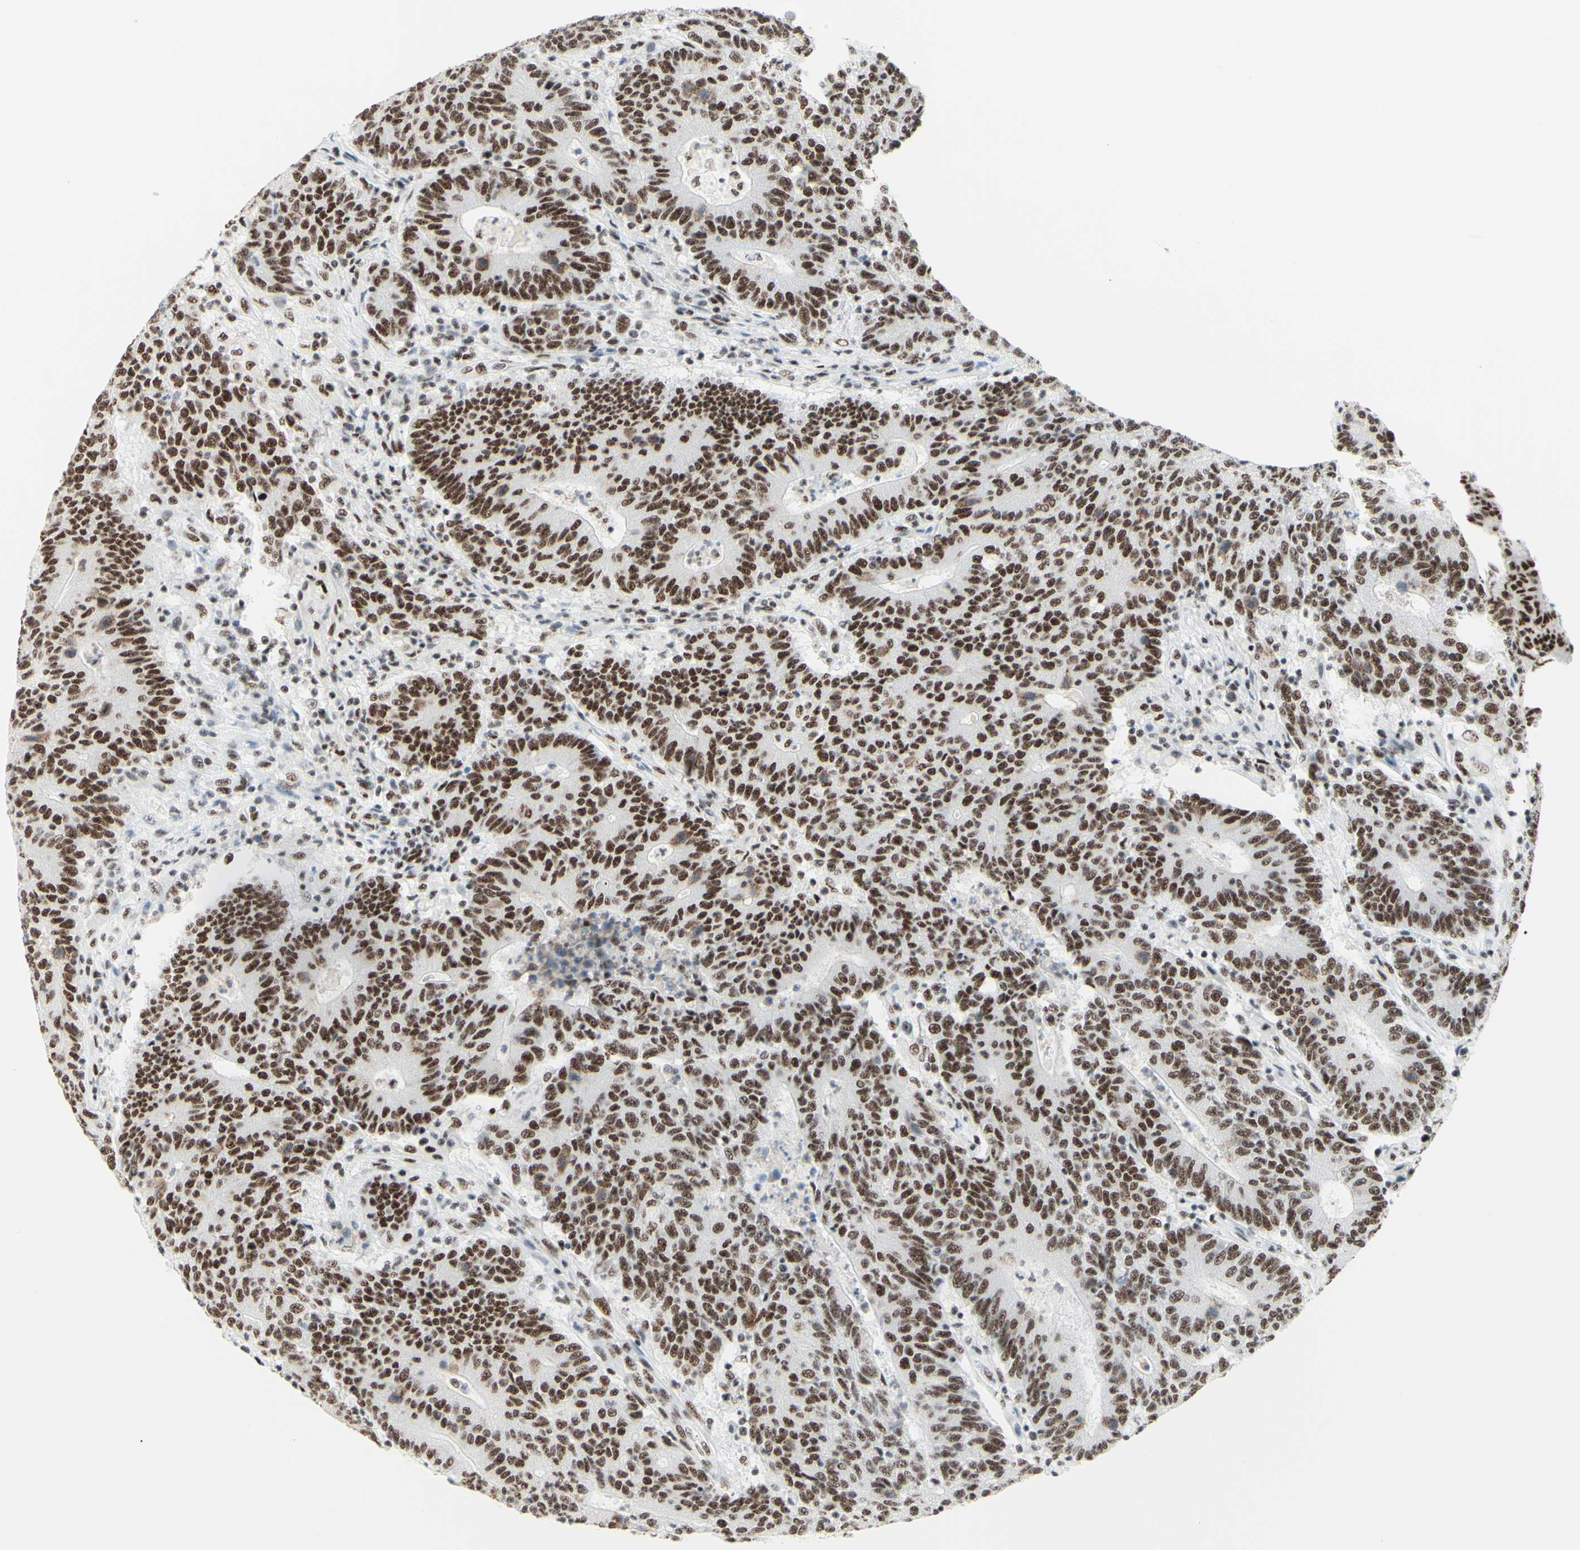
{"staining": {"intensity": "moderate", "quantity": ">75%", "location": "nuclear"}, "tissue": "colorectal cancer", "cell_type": "Tumor cells", "image_type": "cancer", "snomed": [{"axis": "morphology", "description": "Normal tissue, NOS"}, {"axis": "morphology", "description": "Adenocarcinoma, NOS"}, {"axis": "topography", "description": "Colon"}], "caption": "DAB immunohistochemical staining of colorectal cancer exhibits moderate nuclear protein positivity in approximately >75% of tumor cells. The staining was performed using DAB, with brown indicating positive protein expression. Nuclei are stained blue with hematoxylin.", "gene": "WTAP", "patient": {"sex": "female", "age": 75}}